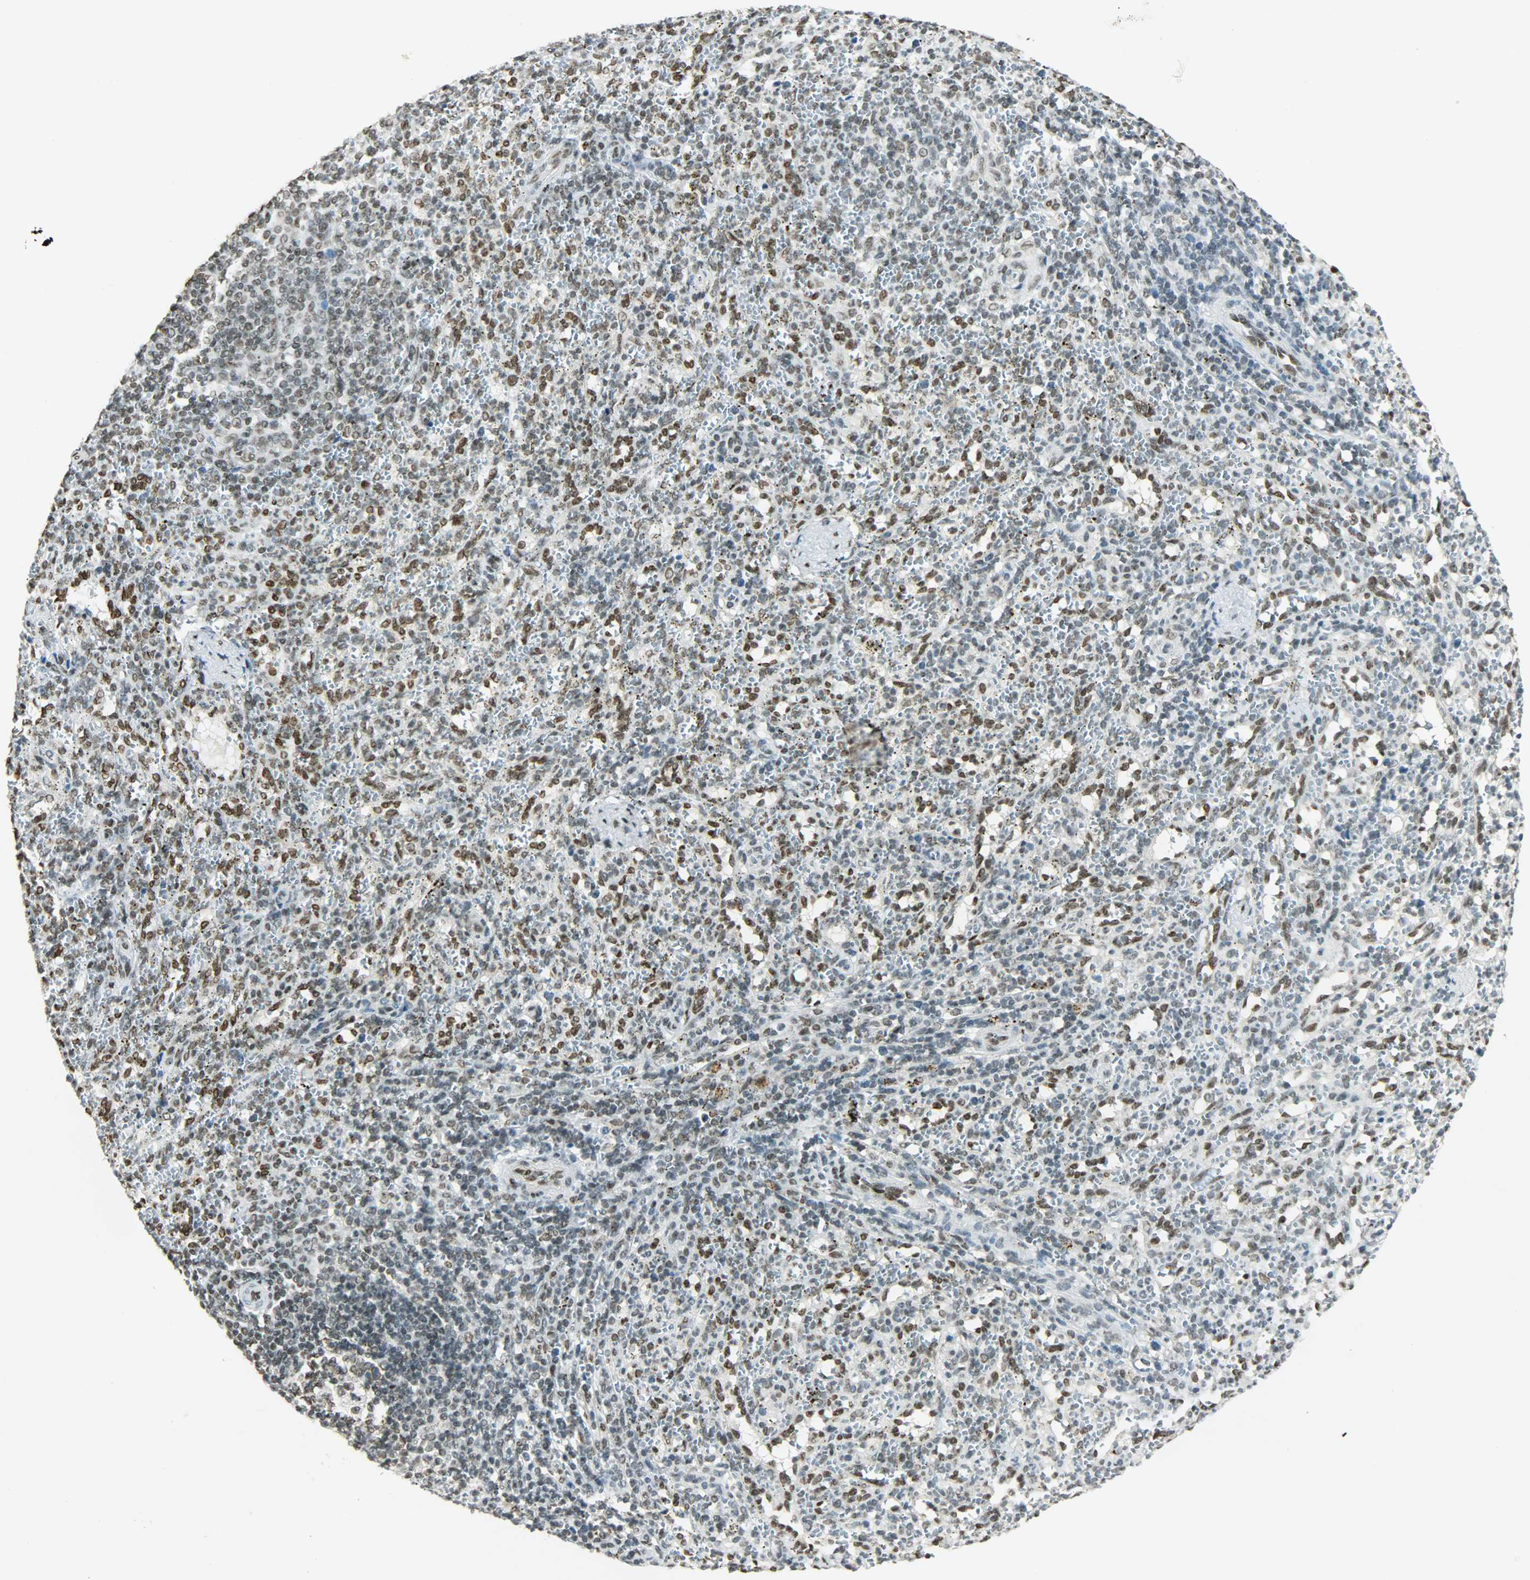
{"staining": {"intensity": "moderate", "quantity": "25%-75%", "location": "nuclear"}, "tissue": "spleen", "cell_type": "Cells in red pulp", "image_type": "normal", "snomed": [{"axis": "morphology", "description": "Normal tissue, NOS"}, {"axis": "topography", "description": "Spleen"}], "caption": "Moderate nuclear expression for a protein is present in approximately 25%-75% of cells in red pulp of unremarkable spleen using immunohistochemistry.", "gene": "MYEF2", "patient": {"sex": "female", "age": 10}}